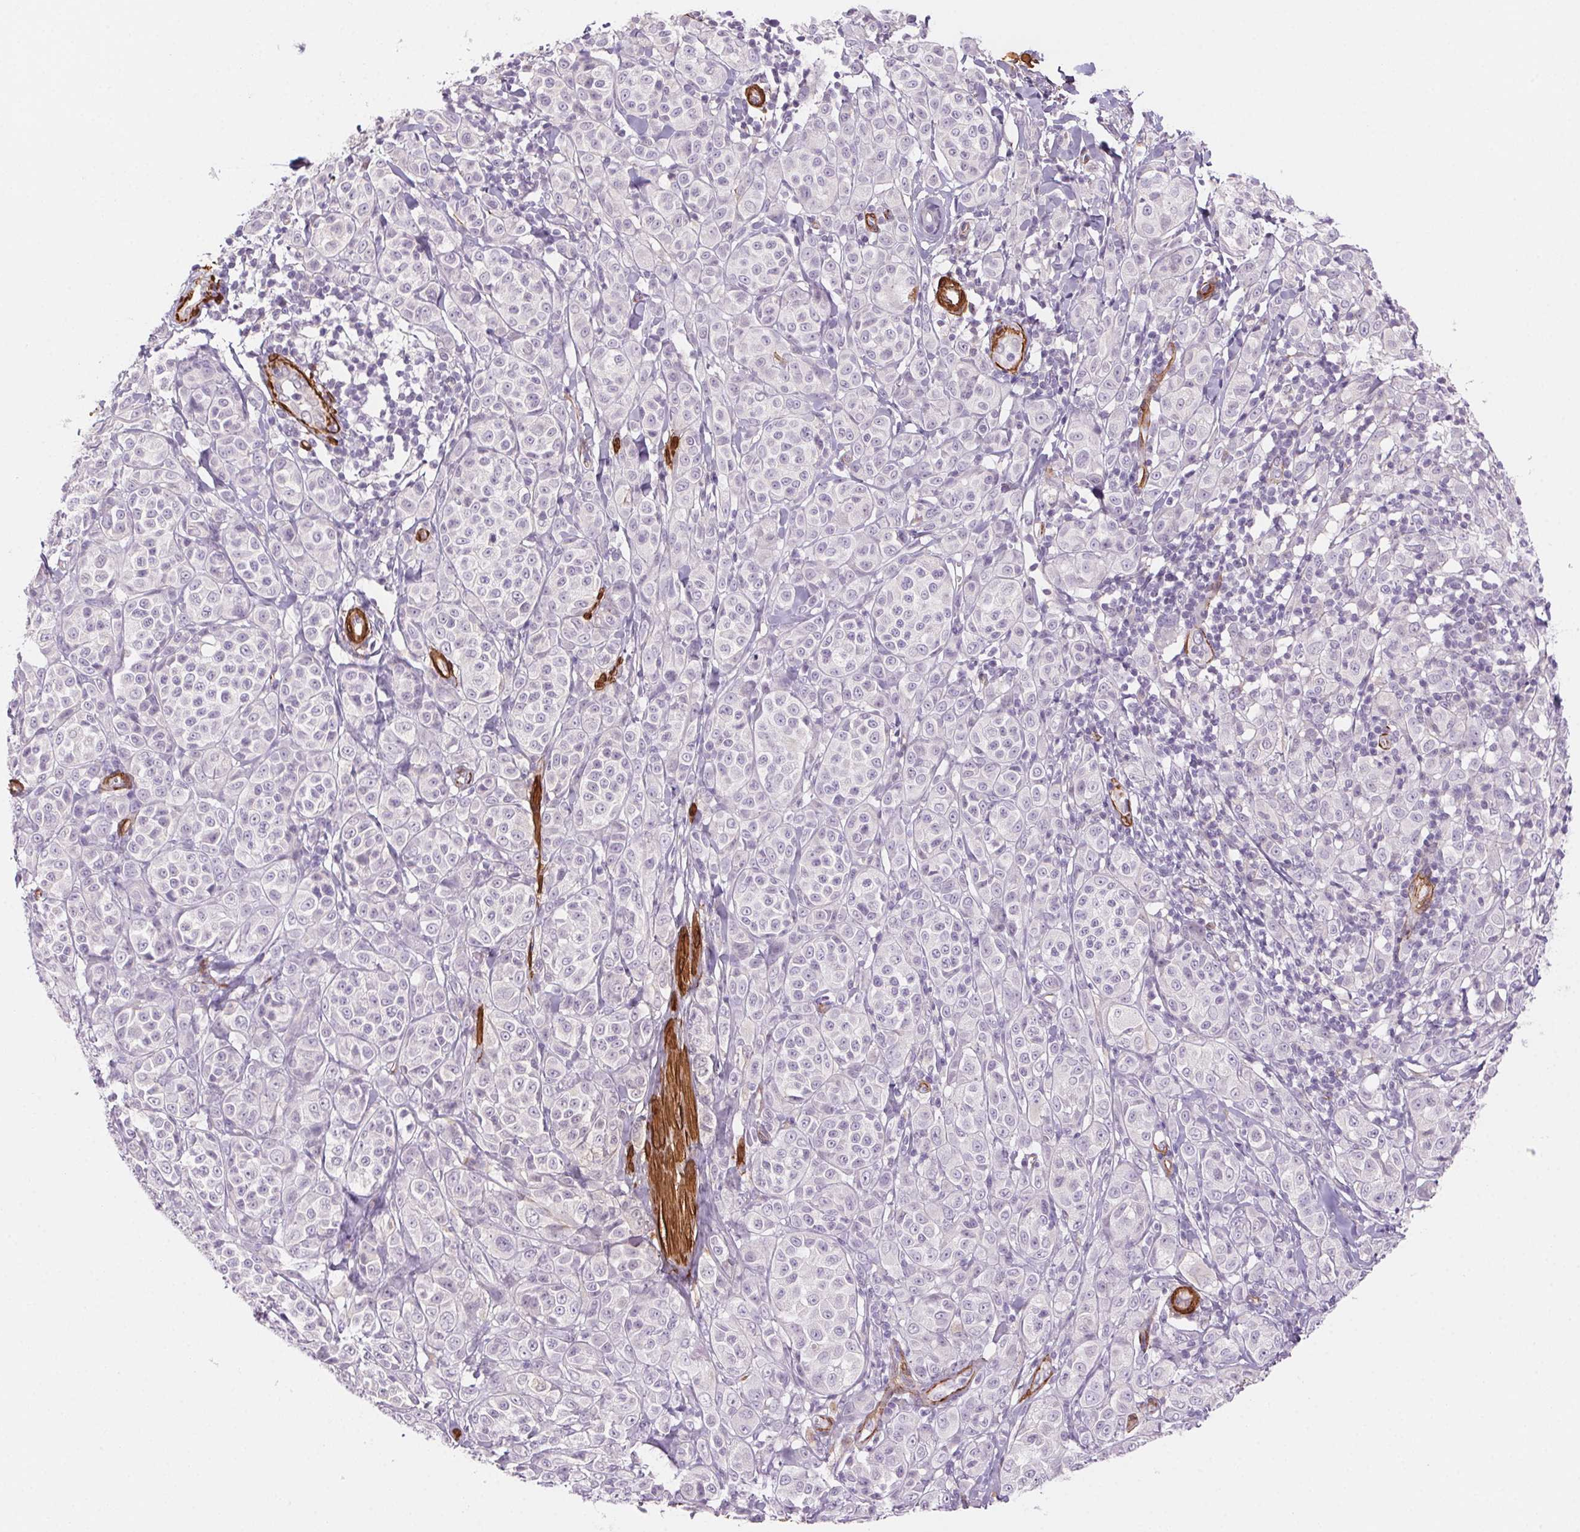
{"staining": {"intensity": "negative", "quantity": "none", "location": "none"}, "tissue": "melanoma", "cell_type": "Tumor cells", "image_type": "cancer", "snomed": [{"axis": "morphology", "description": "Malignant melanoma, NOS"}, {"axis": "topography", "description": "Skin"}], "caption": "Melanoma was stained to show a protein in brown. There is no significant expression in tumor cells.", "gene": "GPX8", "patient": {"sex": "male", "age": 89}}